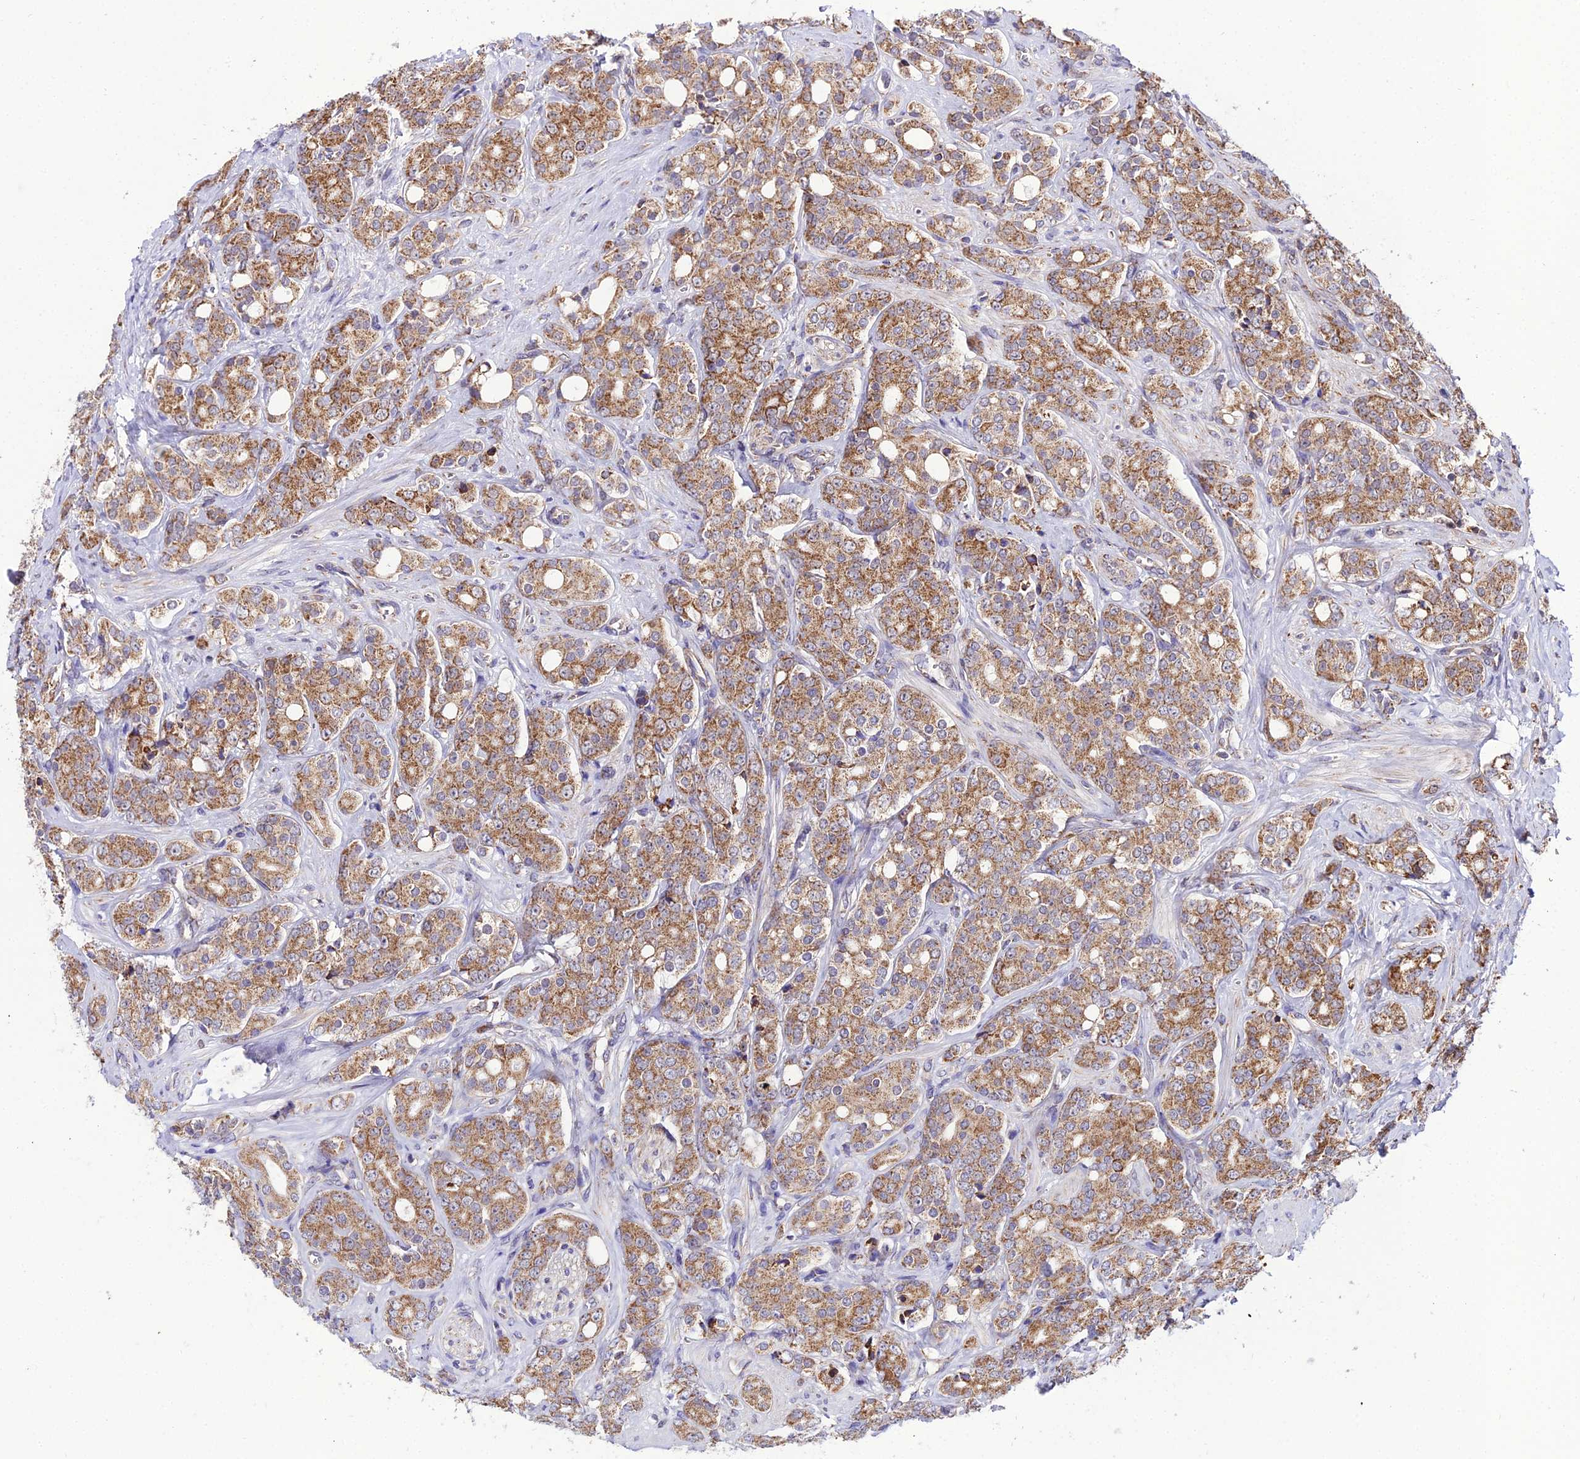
{"staining": {"intensity": "moderate", "quantity": ">75%", "location": "cytoplasmic/membranous"}, "tissue": "prostate cancer", "cell_type": "Tumor cells", "image_type": "cancer", "snomed": [{"axis": "morphology", "description": "Adenocarcinoma, High grade"}, {"axis": "topography", "description": "Prostate"}], "caption": "Prostate adenocarcinoma (high-grade) stained with immunohistochemistry (IHC) reveals moderate cytoplasmic/membranous positivity in about >75% of tumor cells.", "gene": "PSMD2", "patient": {"sex": "male", "age": 62}}